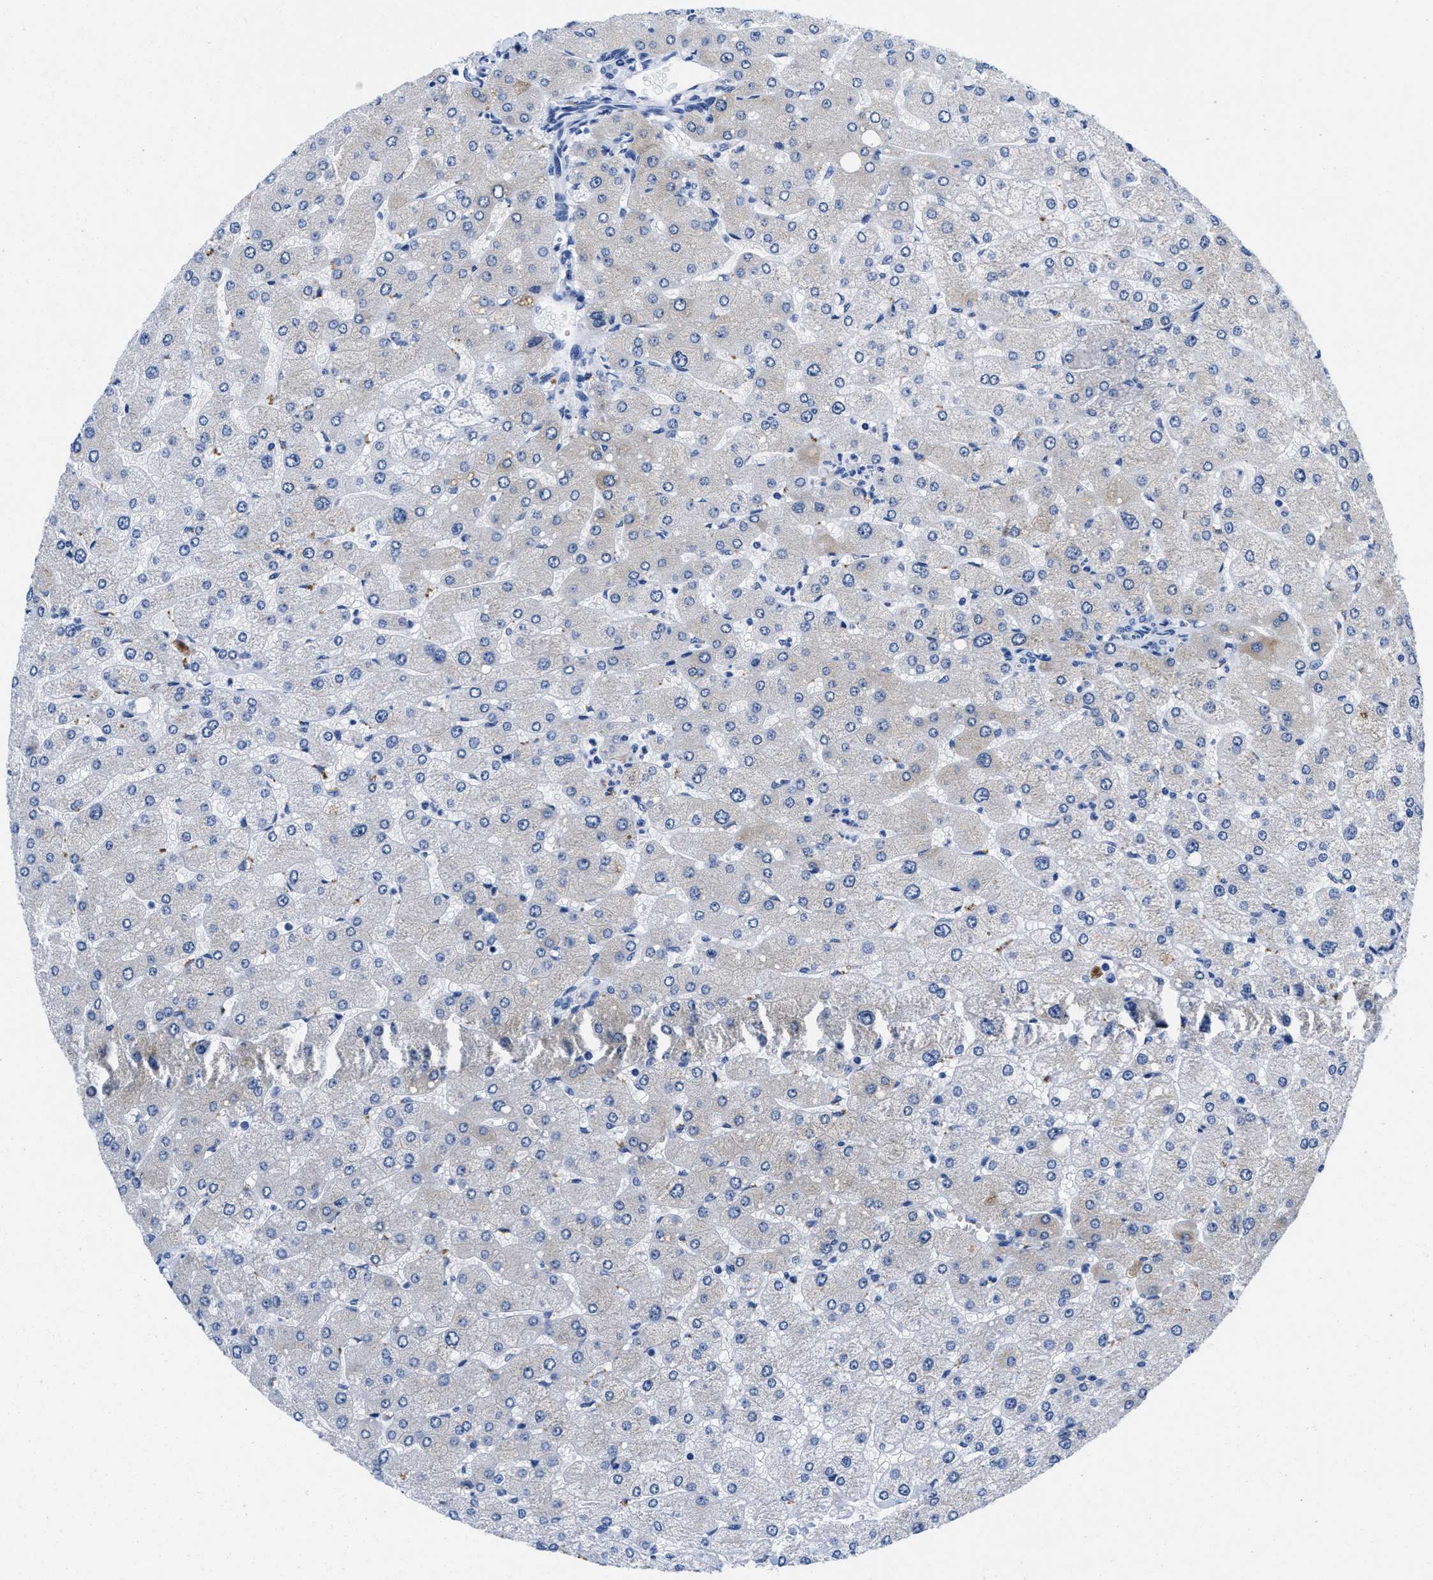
{"staining": {"intensity": "negative", "quantity": "none", "location": "none"}, "tissue": "liver", "cell_type": "Cholangiocytes", "image_type": "normal", "snomed": [{"axis": "morphology", "description": "Normal tissue, NOS"}, {"axis": "topography", "description": "Liver"}], "caption": "IHC micrograph of benign human liver stained for a protein (brown), which demonstrates no expression in cholangiocytes.", "gene": "TTC3", "patient": {"sex": "male", "age": 55}}